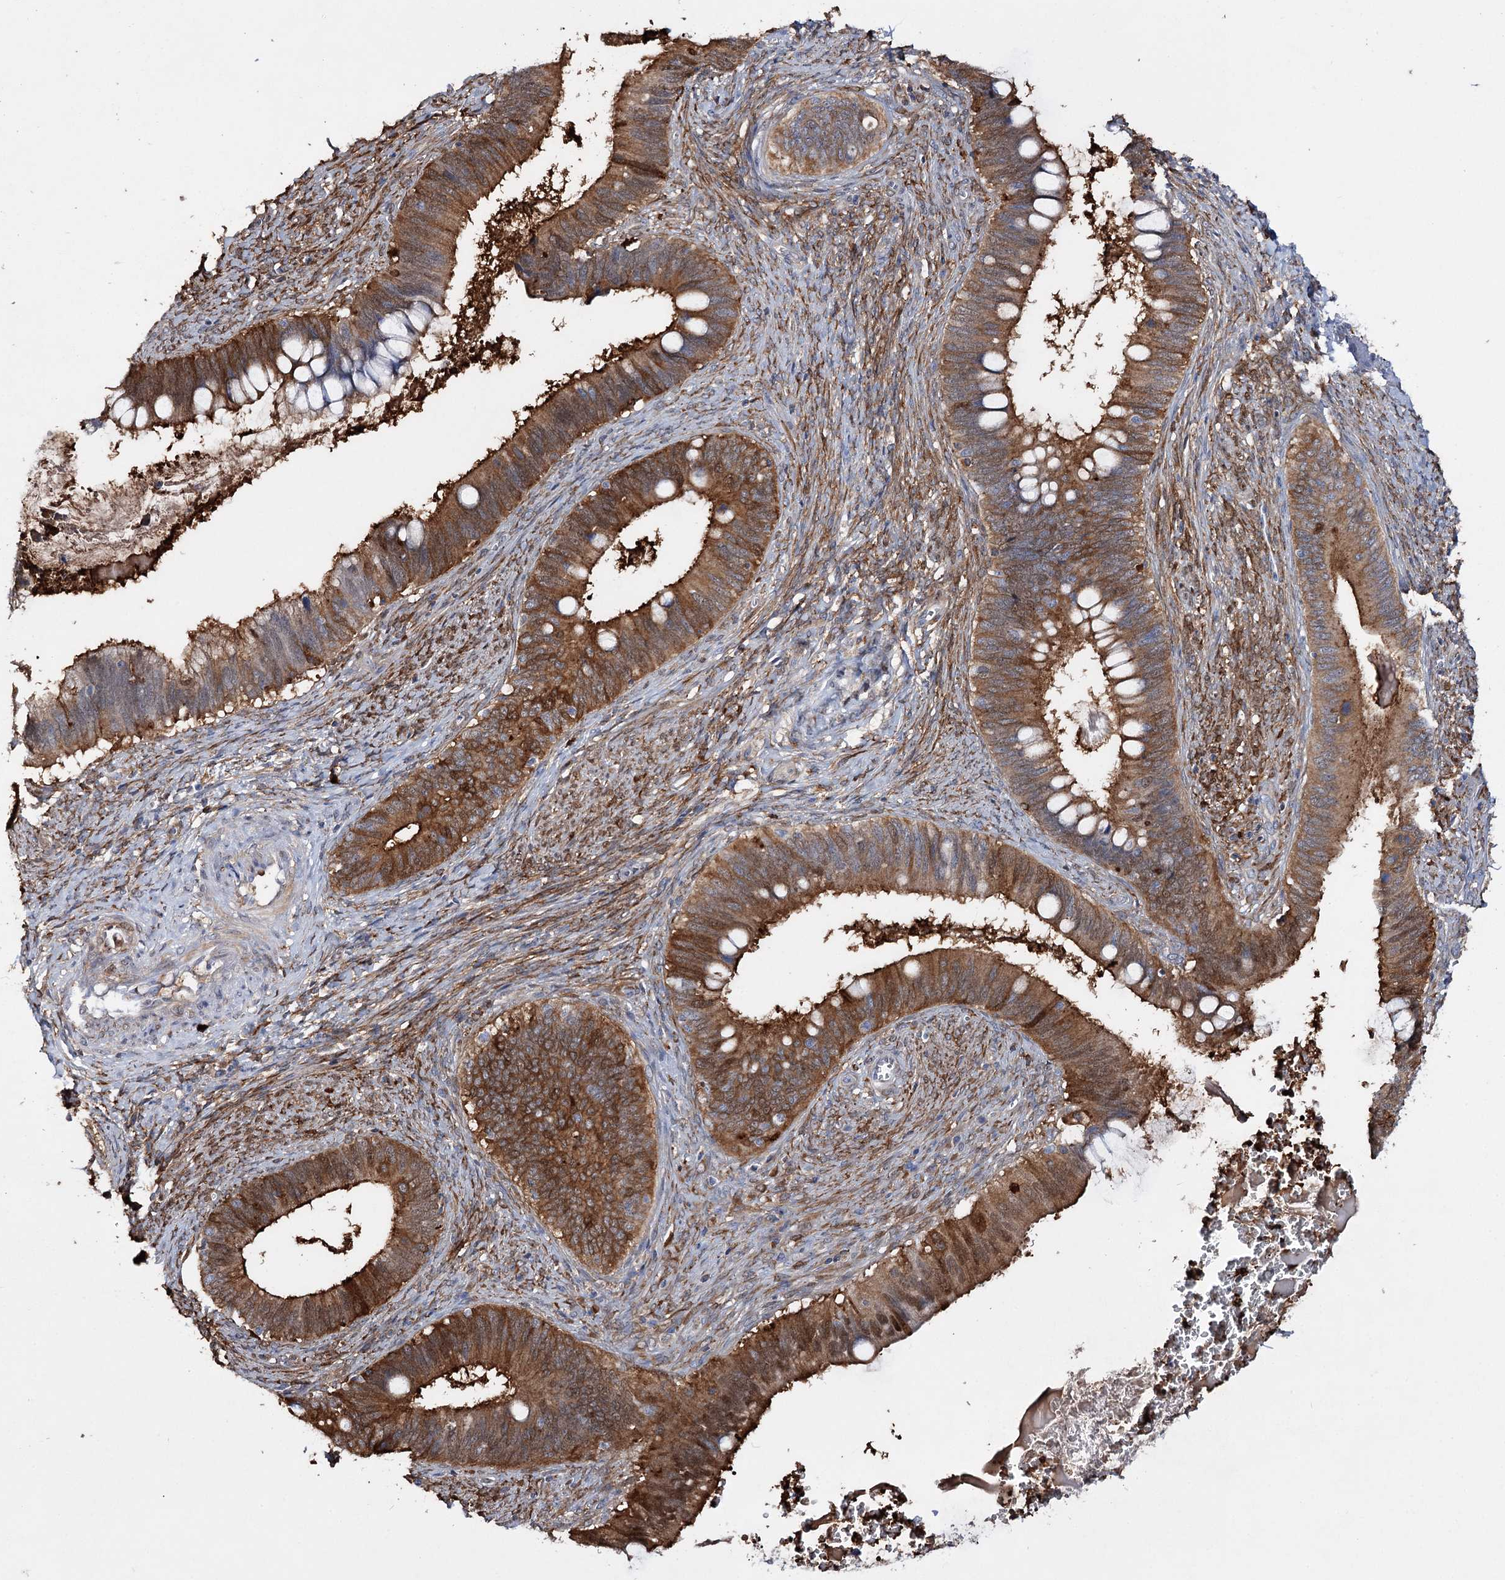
{"staining": {"intensity": "strong", "quantity": ">75%", "location": "cytoplasmic/membranous,nuclear"}, "tissue": "cervical cancer", "cell_type": "Tumor cells", "image_type": "cancer", "snomed": [{"axis": "morphology", "description": "Adenocarcinoma, NOS"}, {"axis": "topography", "description": "Cervix"}], "caption": "Human cervical cancer stained for a protein (brown) demonstrates strong cytoplasmic/membranous and nuclear positive staining in approximately >75% of tumor cells.", "gene": "CFAP46", "patient": {"sex": "female", "age": 42}}